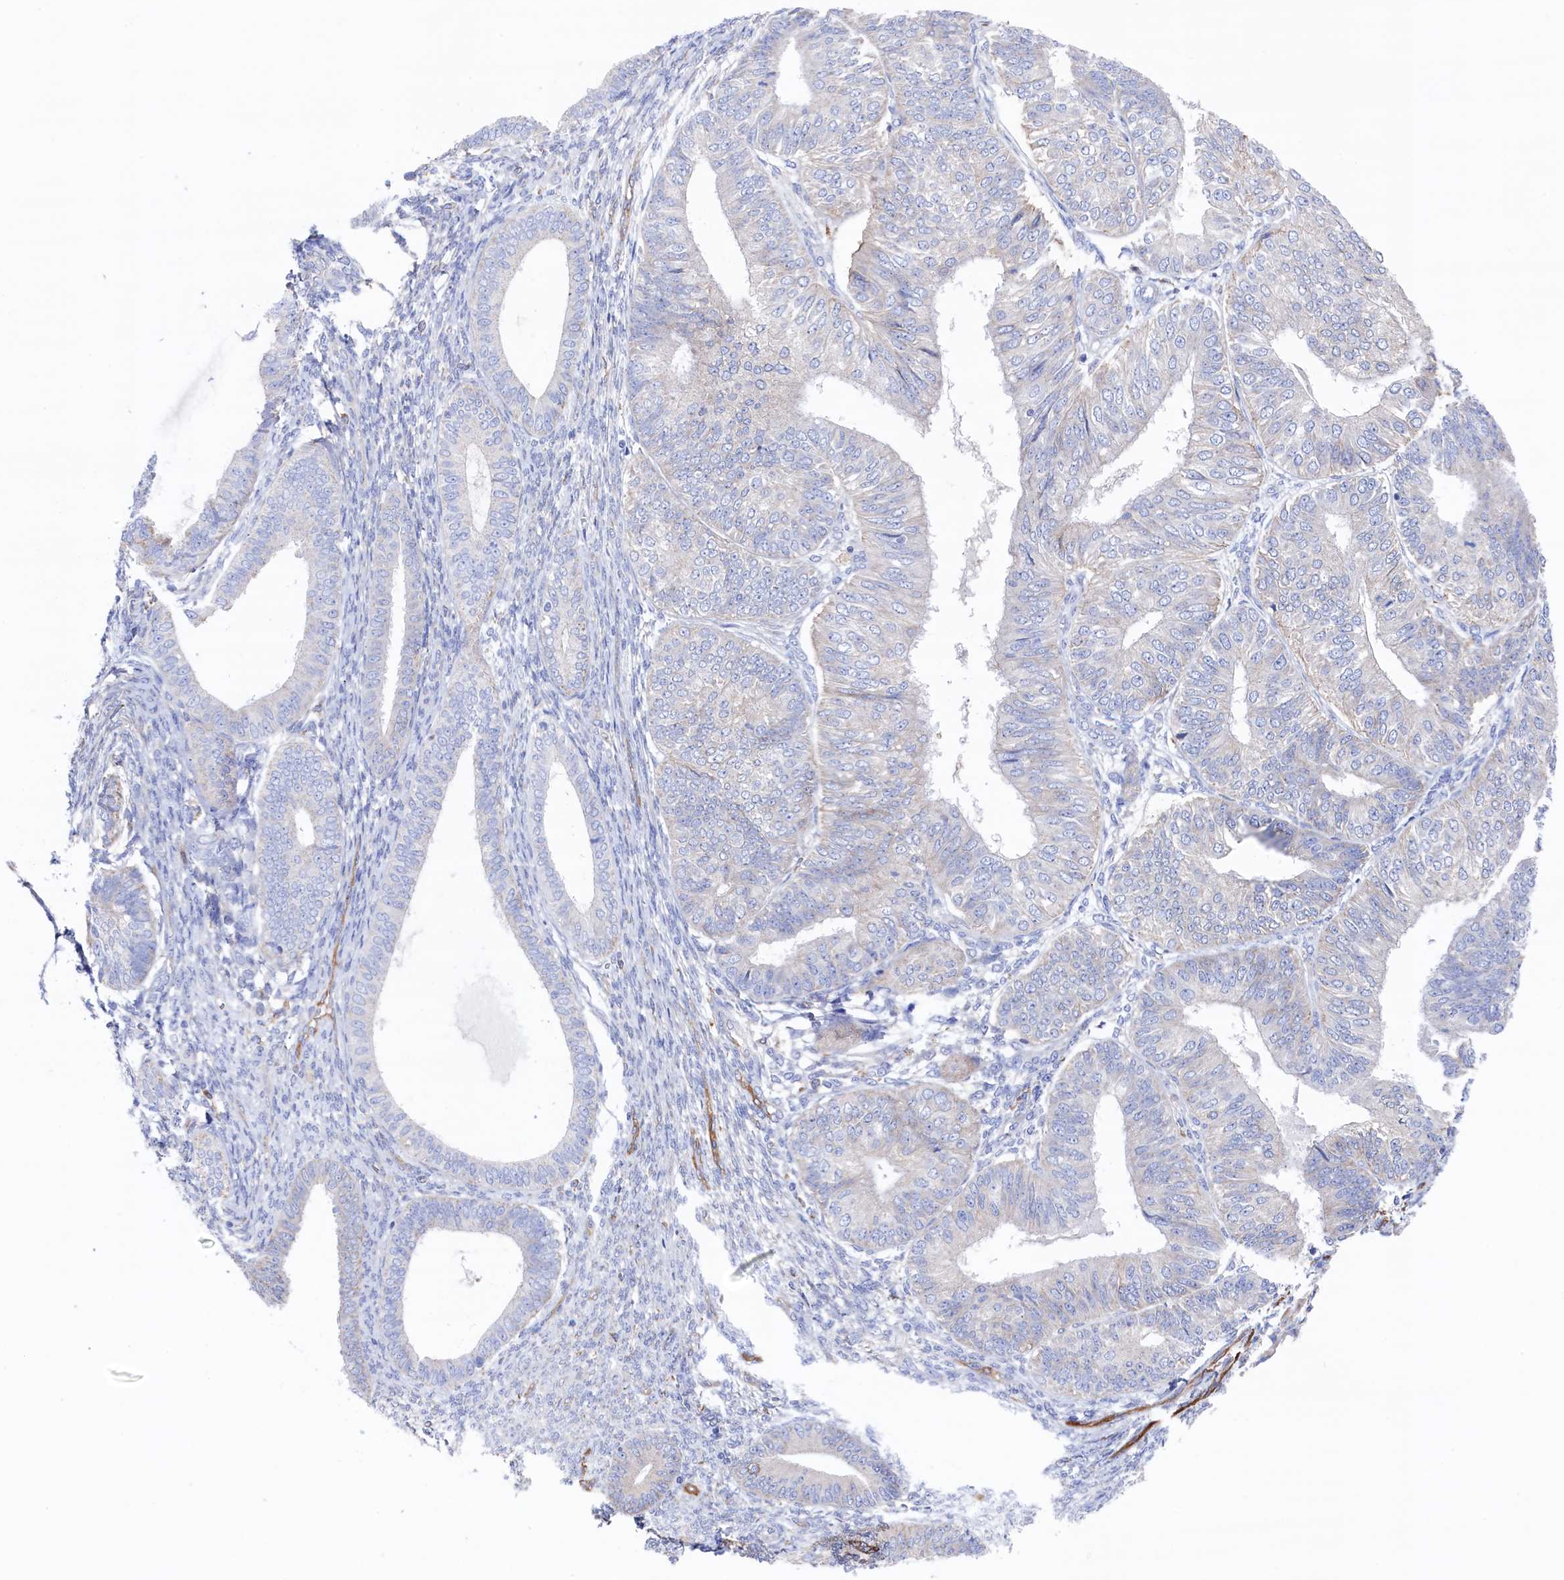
{"staining": {"intensity": "negative", "quantity": "none", "location": "none"}, "tissue": "endometrial cancer", "cell_type": "Tumor cells", "image_type": "cancer", "snomed": [{"axis": "morphology", "description": "Adenocarcinoma, NOS"}, {"axis": "topography", "description": "Endometrium"}], "caption": "Immunohistochemistry (IHC) micrograph of adenocarcinoma (endometrial) stained for a protein (brown), which displays no positivity in tumor cells.", "gene": "C12orf73", "patient": {"sex": "female", "age": 58}}